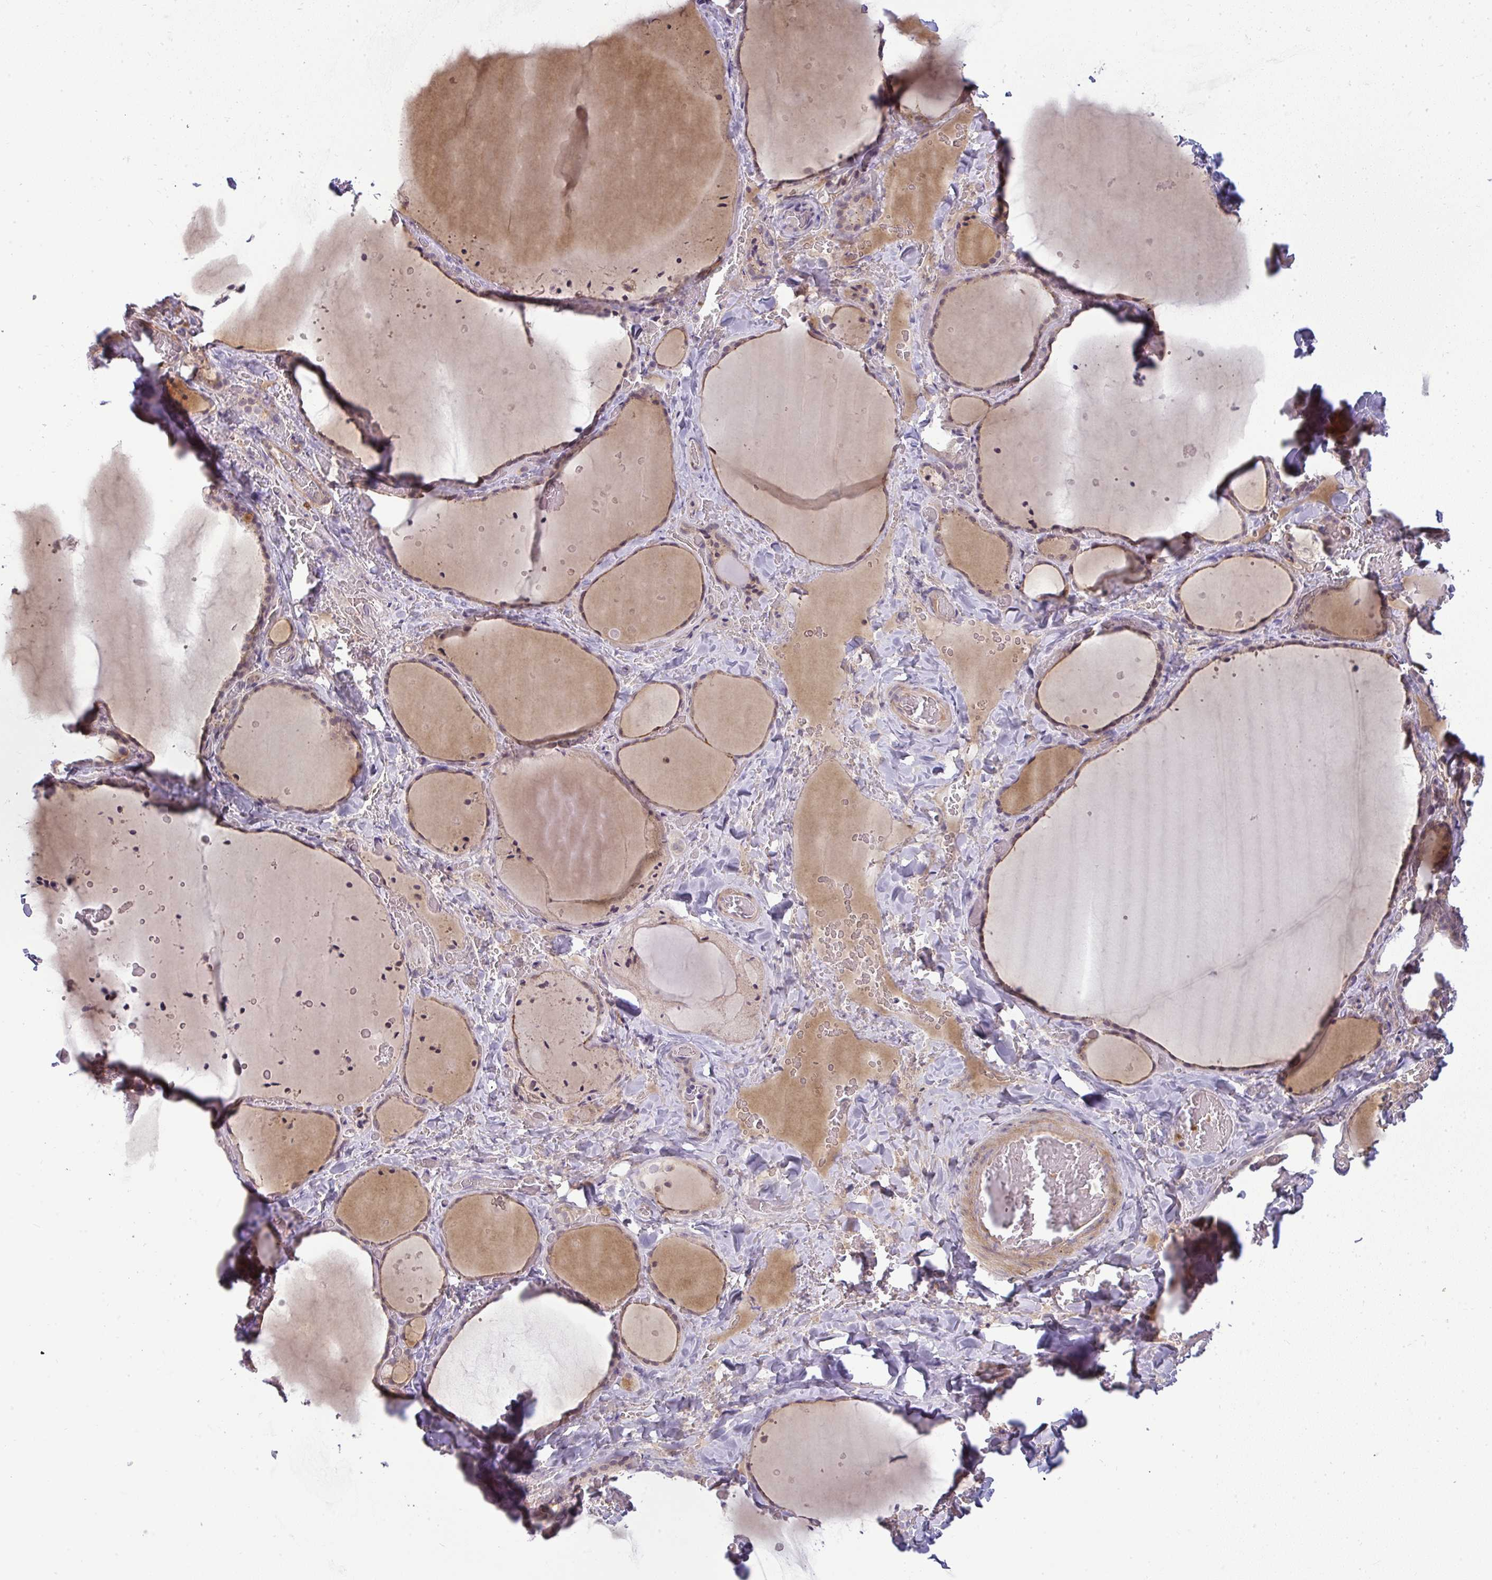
{"staining": {"intensity": "negative", "quantity": "none", "location": "none"}, "tissue": "thyroid gland", "cell_type": "Glandular cells", "image_type": "normal", "snomed": [{"axis": "morphology", "description": "Normal tissue, NOS"}, {"axis": "topography", "description": "Thyroid gland"}], "caption": "Image shows no significant protein staining in glandular cells of unremarkable thyroid gland. (Stains: DAB (3,3'-diaminobenzidine) immunohistochemistry with hematoxylin counter stain, Microscopy: brightfield microscopy at high magnification).", "gene": "DZIP1", "patient": {"sex": "female", "age": 36}}